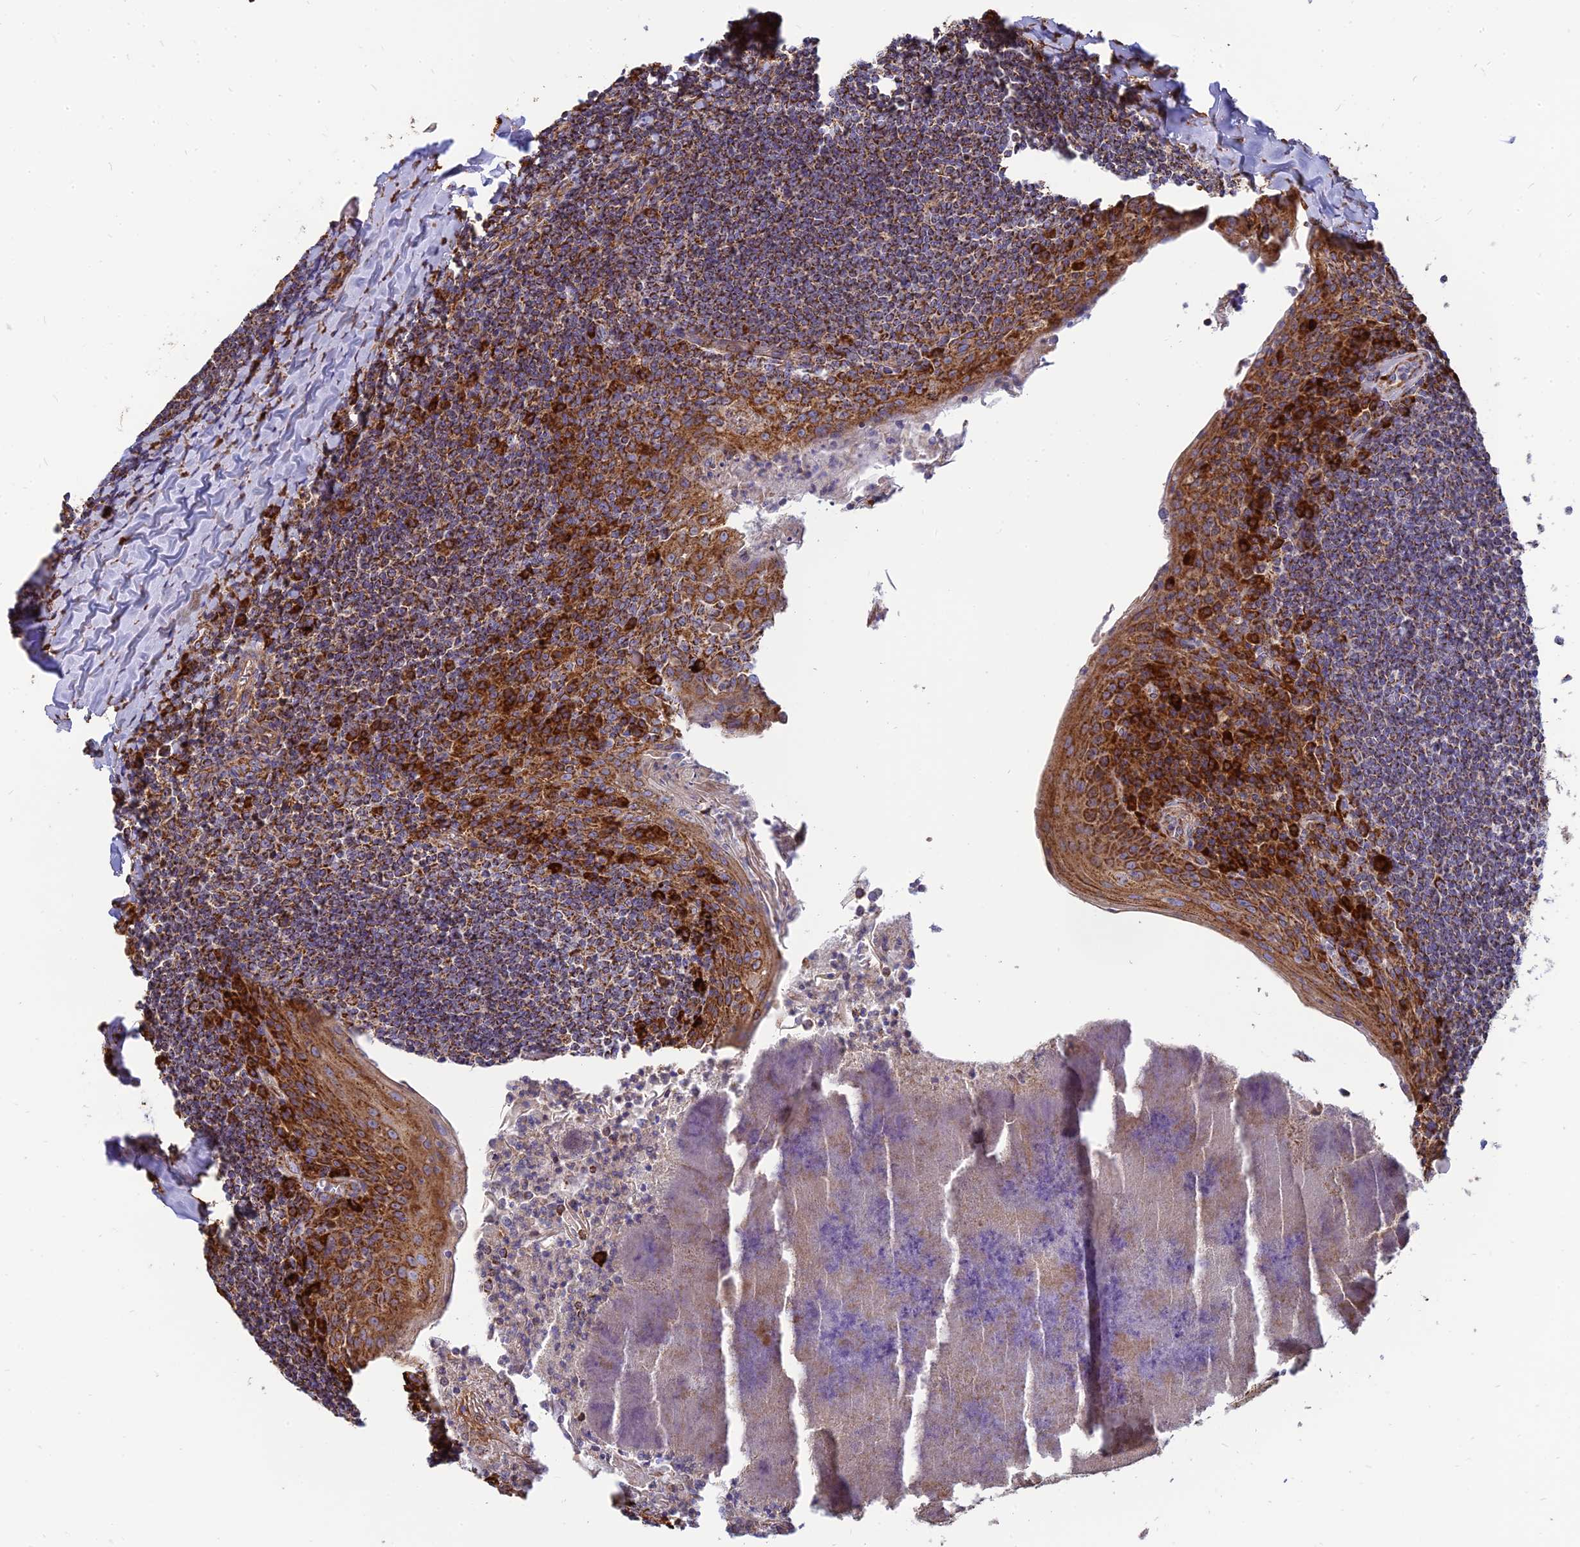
{"staining": {"intensity": "strong", "quantity": ">75%", "location": "cytoplasmic/membranous"}, "tissue": "tonsil", "cell_type": "Germinal center cells", "image_type": "normal", "snomed": [{"axis": "morphology", "description": "Normal tissue, NOS"}, {"axis": "topography", "description": "Tonsil"}], "caption": "About >75% of germinal center cells in normal human tonsil reveal strong cytoplasmic/membranous protein expression as visualized by brown immunohistochemical staining.", "gene": "THUMPD2", "patient": {"sex": "male", "age": 27}}